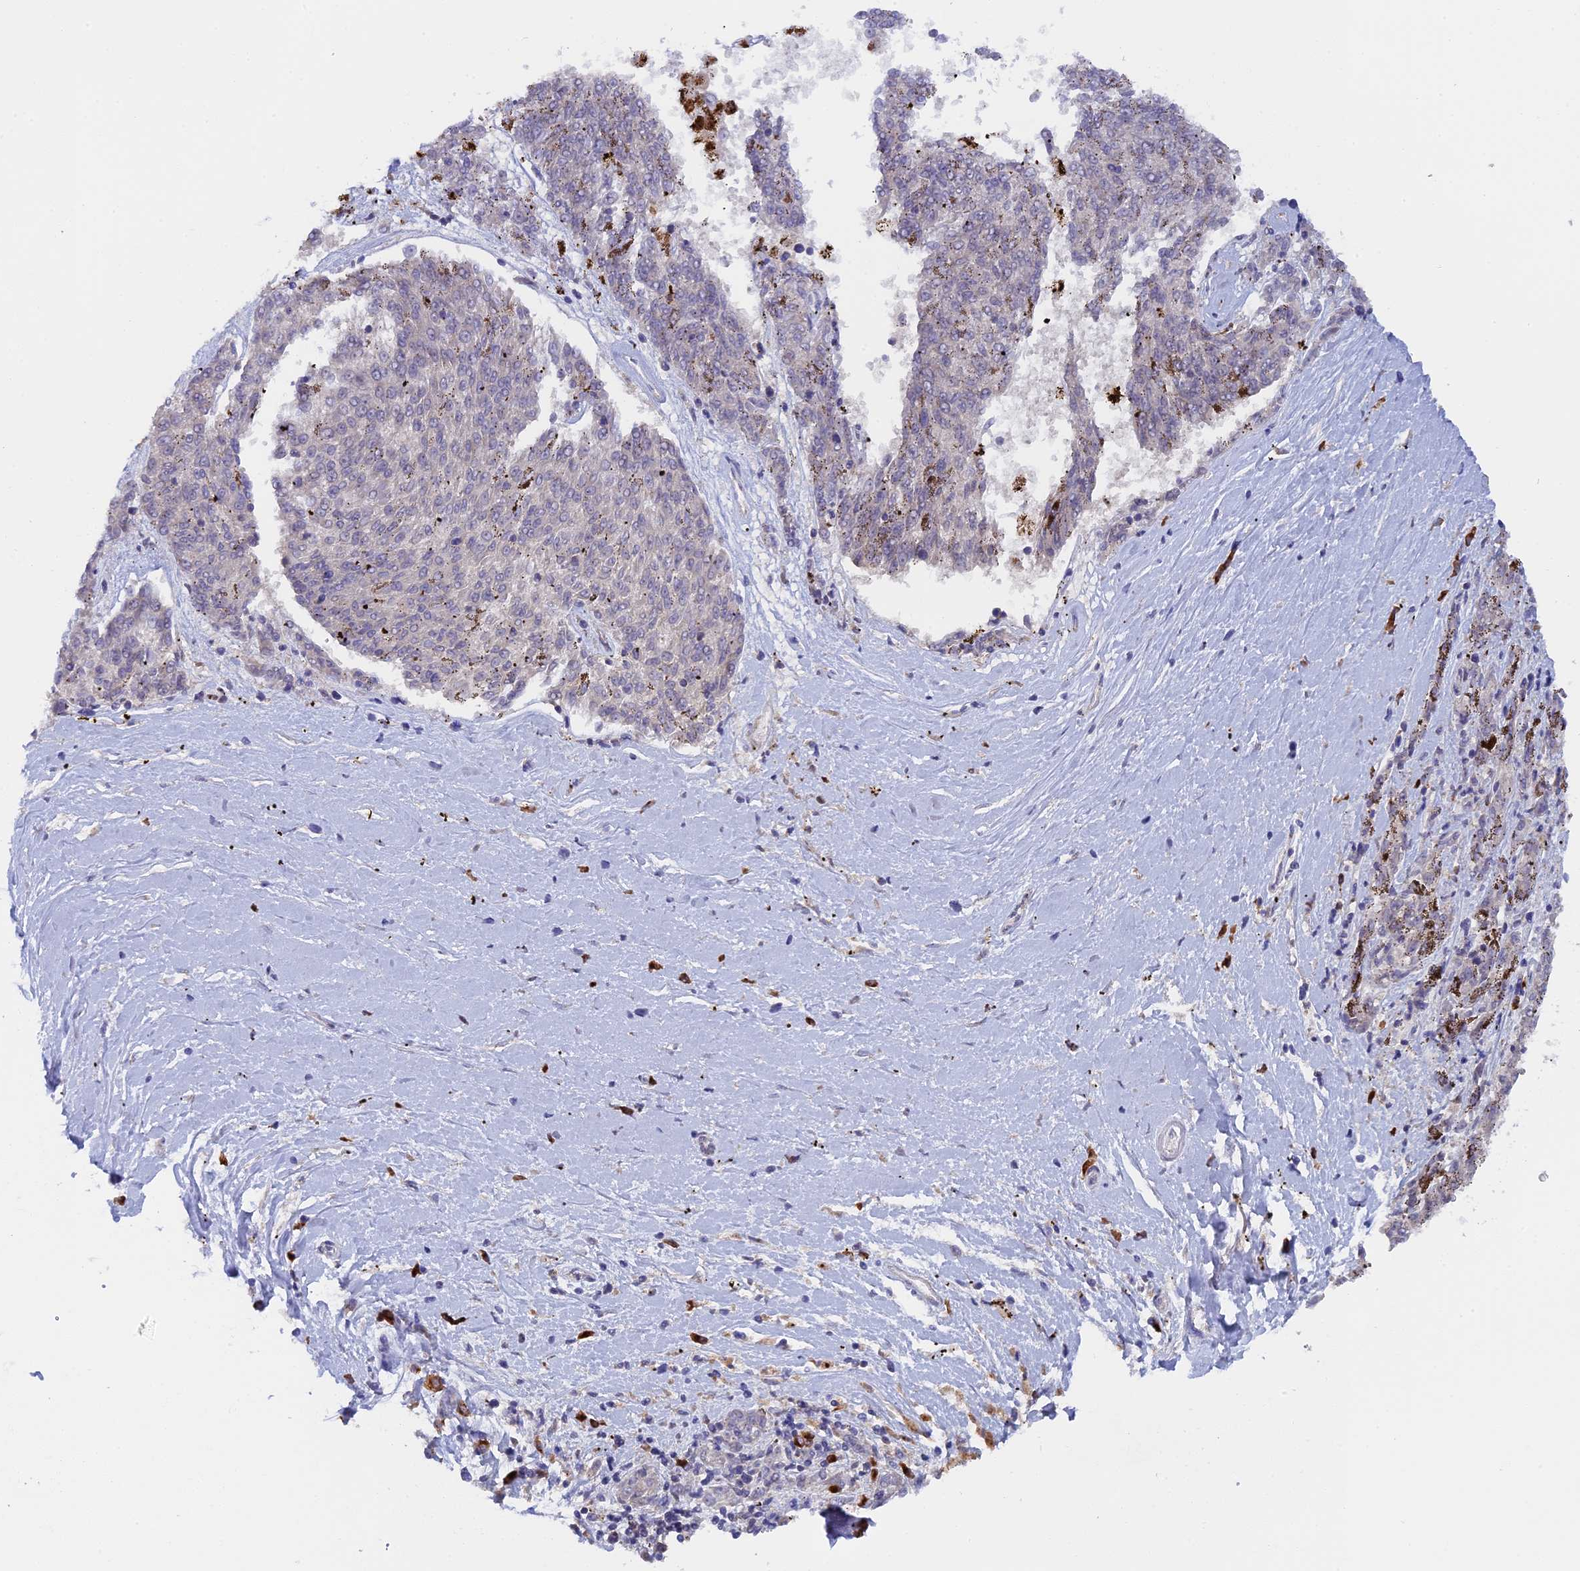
{"staining": {"intensity": "weak", "quantity": "<25%", "location": "nuclear"}, "tissue": "melanoma", "cell_type": "Tumor cells", "image_type": "cancer", "snomed": [{"axis": "morphology", "description": "Malignant melanoma, NOS"}, {"axis": "topography", "description": "Skin"}], "caption": "Histopathology image shows no significant protein staining in tumor cells of melanoma.", "gene": "SNX17", "patient": {"sex": "female", "age": 72}}